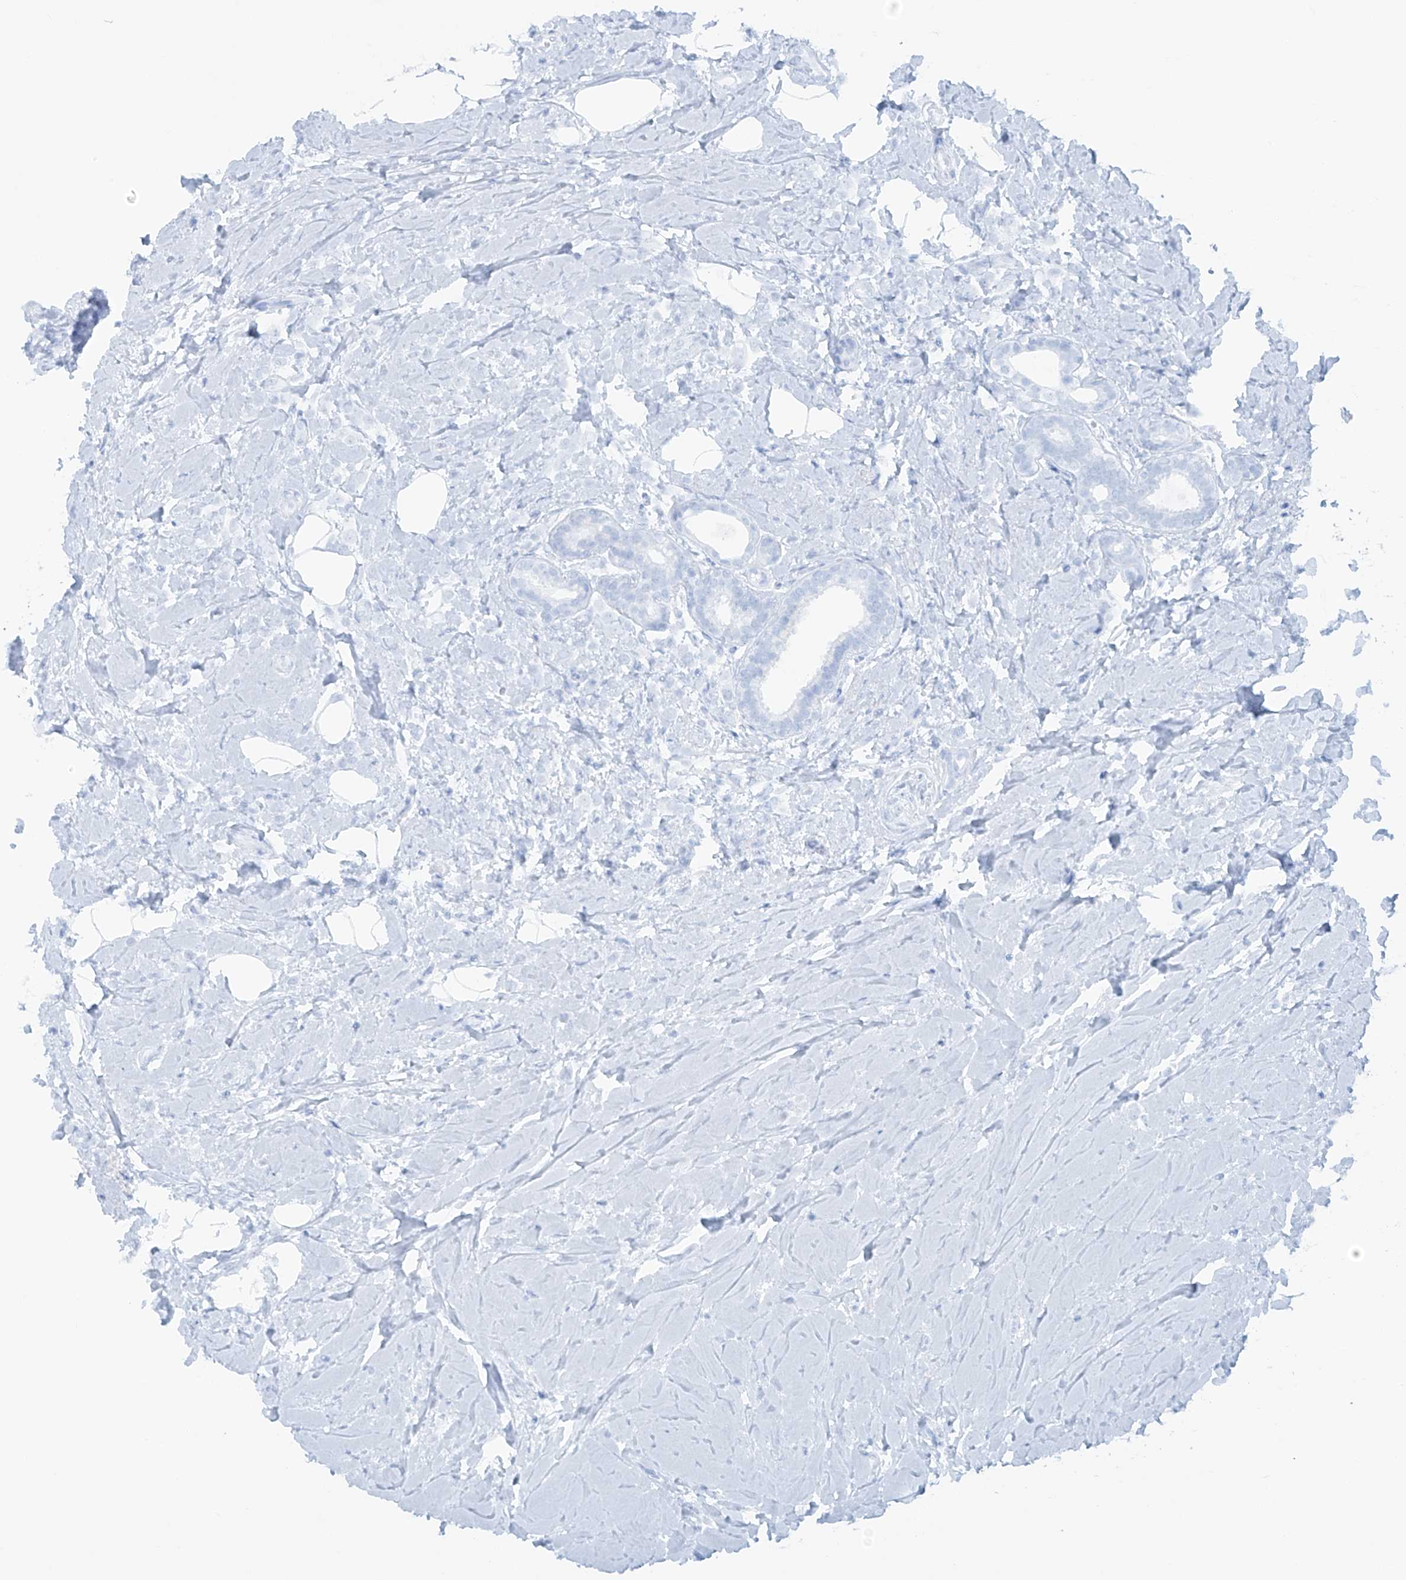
{"staining": {"intensity": "negative", "quantity": "none", "location": "none"}, "tissue": "breast cancer", "cell_type": "Tumor cells", "image_type": "cancer", "snomed": [{"axis": "morphology", "description": "Lobular carcinoma"}, {"axis": "topography", "description": "Breast"}], "caption": "The immunohistochemistry histopathology image has no significant staining in tumor cells of lobular carcinoma (breast) tissue. (Brightfield microscopy of DAB immunohistochemistry at high magnification).", "gene": "VAMP5", "patient": {"sex": "female", "age": 47}}